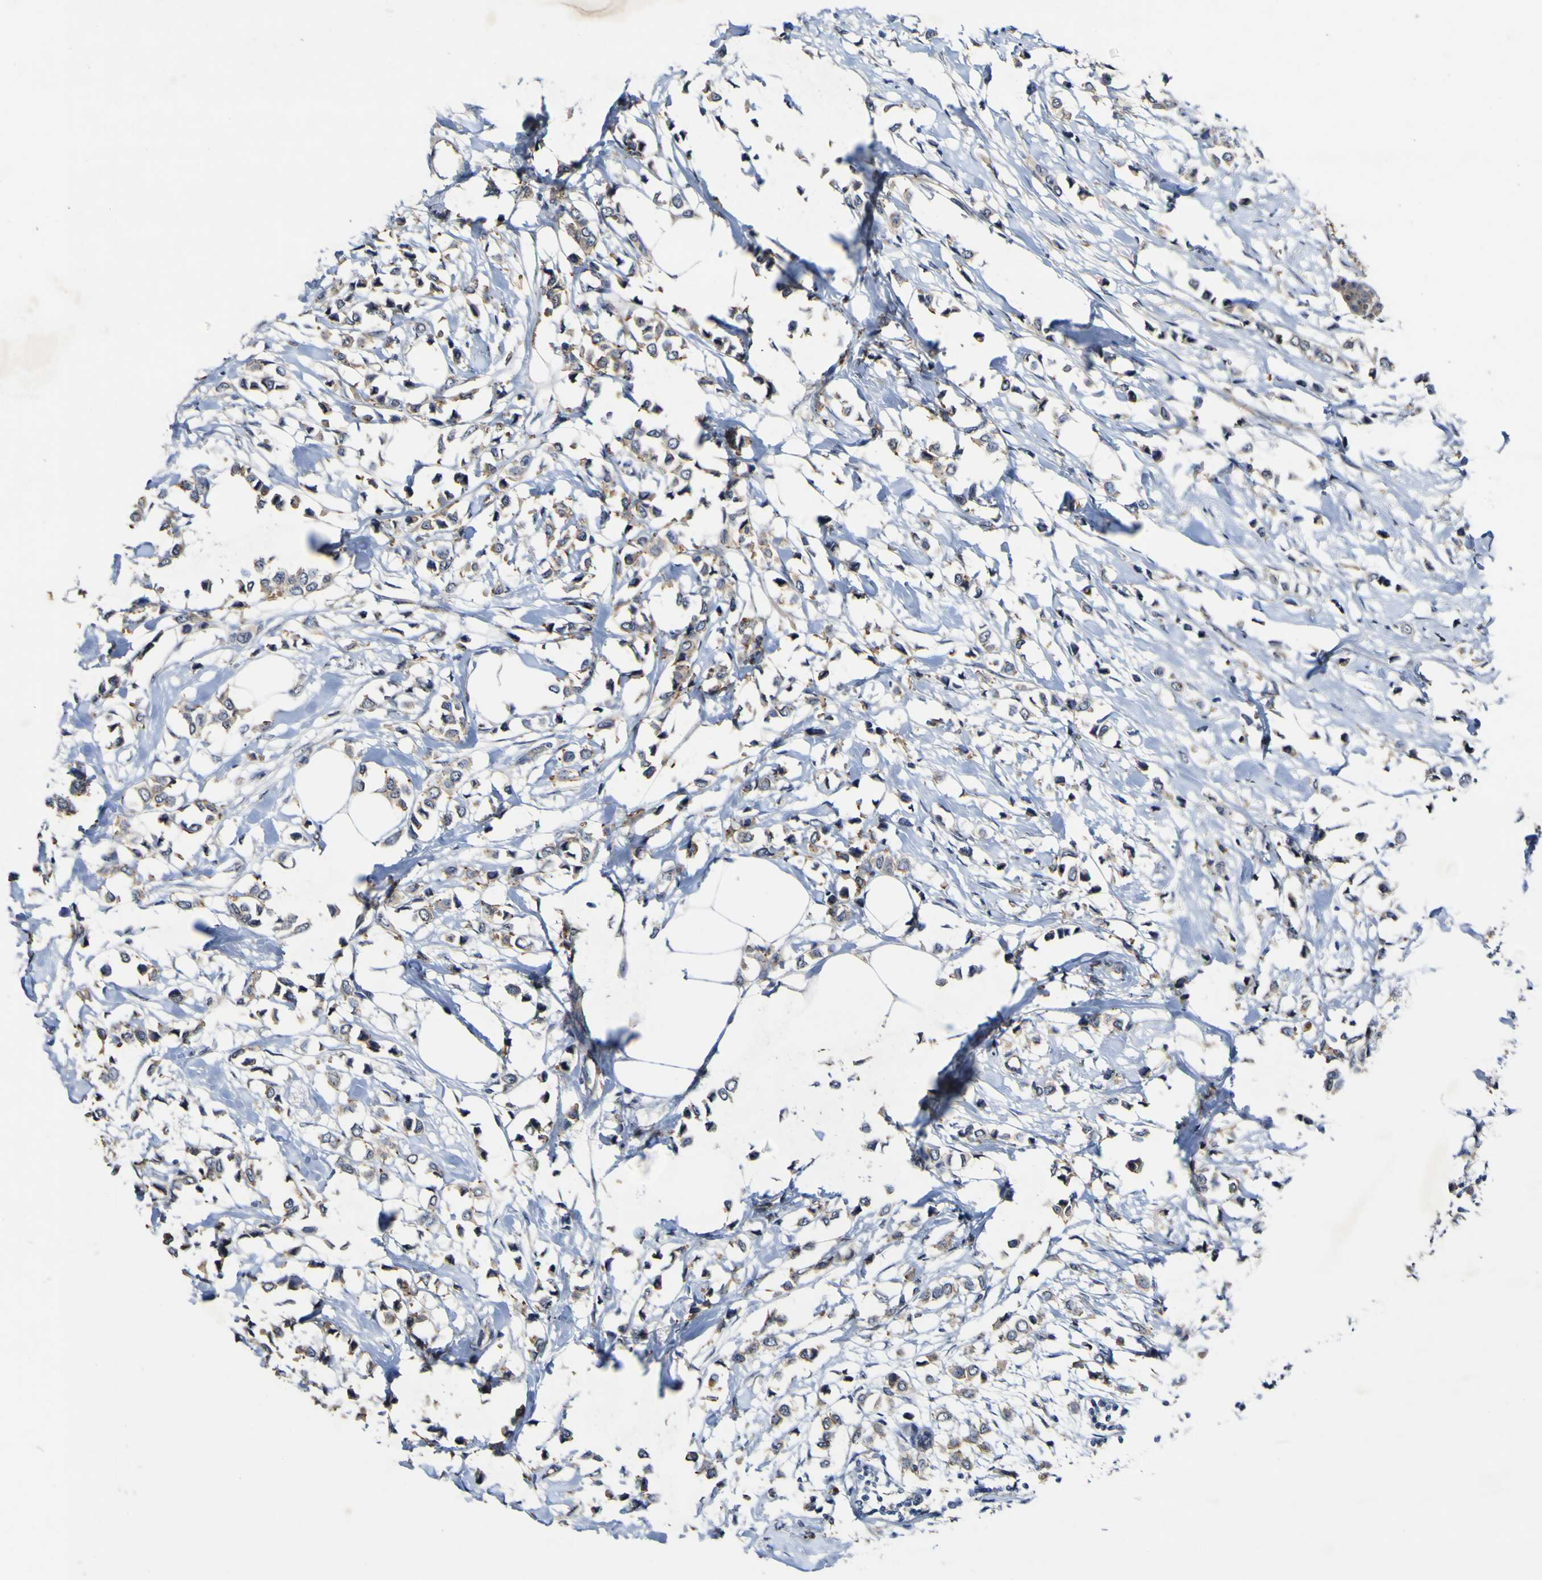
{"staining": {"intensity": "weak", "quantity": ">75%", "location": "cytoplasmic/membranous"}, "tissue": "breast cancer", "cell_type": "Tumor cells", "image_type": "cancer", "snomed": [{"axis": "morphology", "description": "Lobular carcinoma"}, {"axis": "topography", "description": "Breast"}], "caption": "Approximately >75% of tumor cells in human breast cancer exhibit weak cytoplasmic/membranous protein staining as visualized by brown immunohistochemical staining.", "gene": "CCL2", "patient": {"sex": "female", "age": 51}}